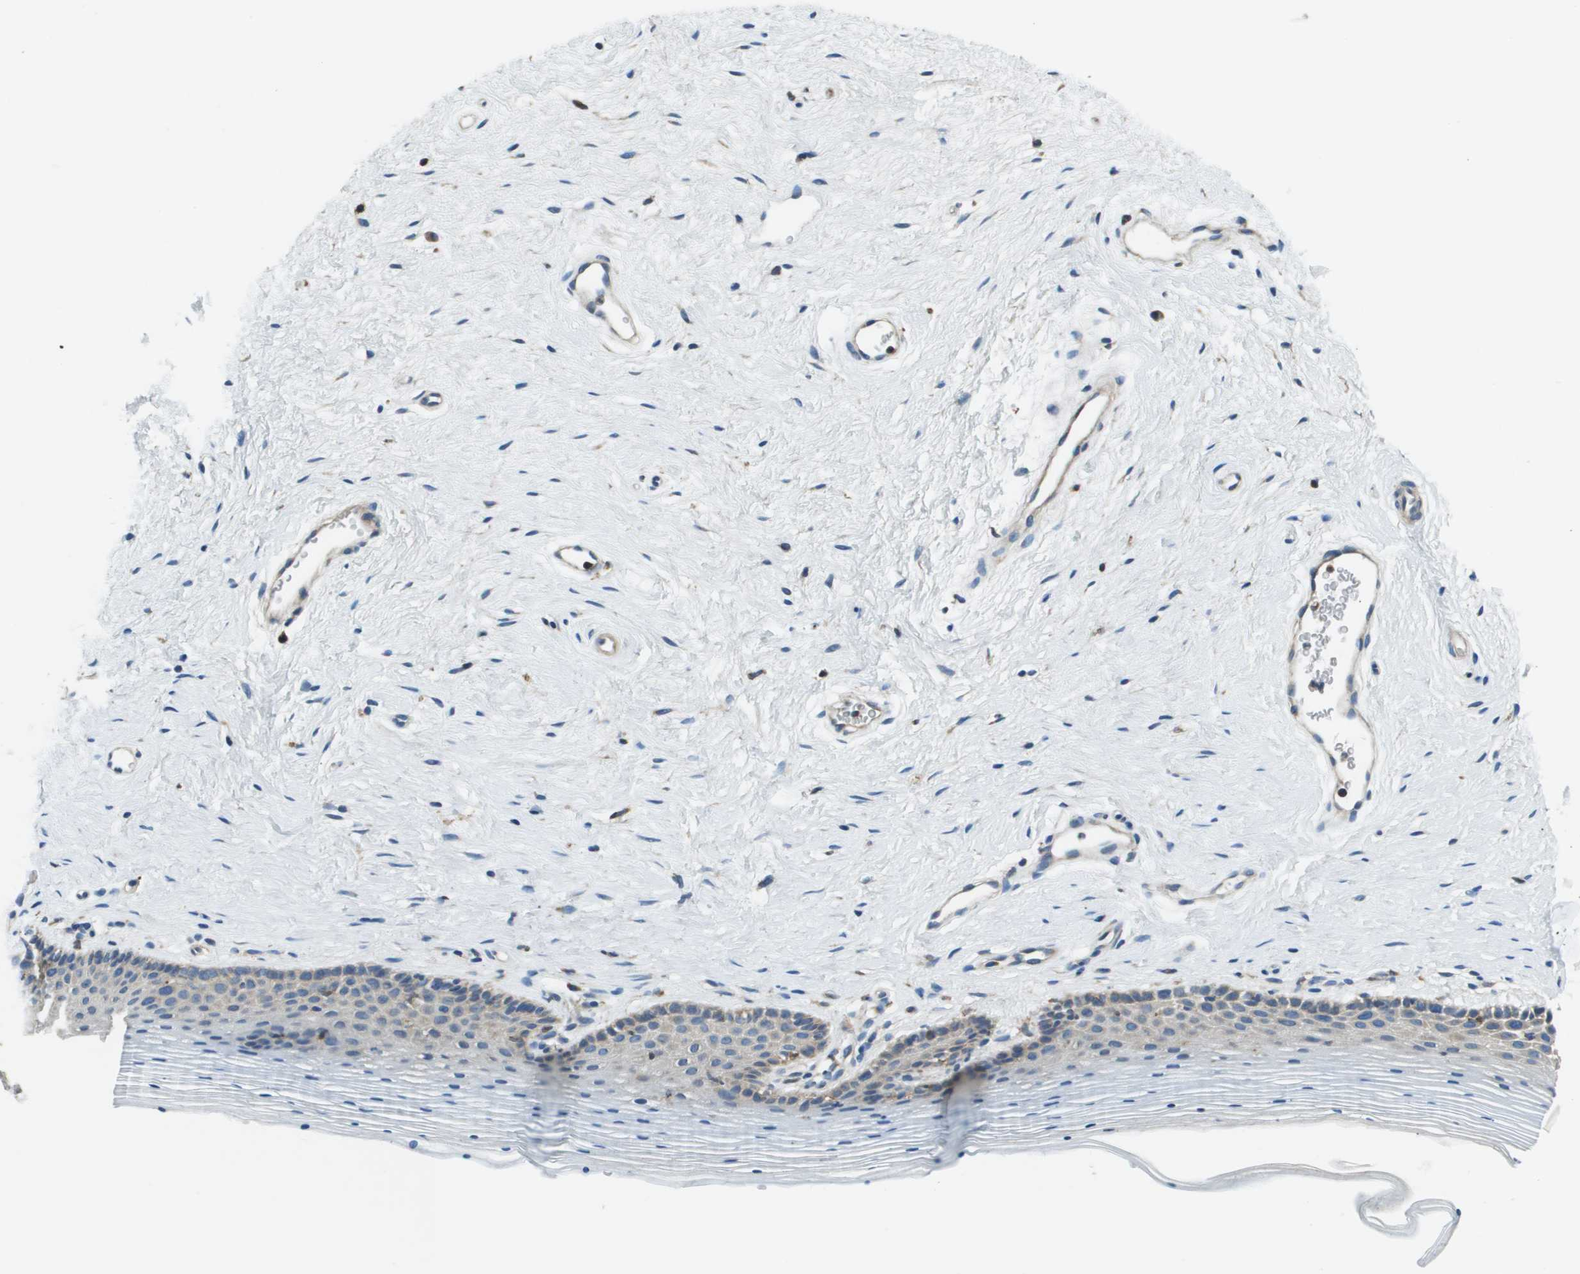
{"staining": {"intensity": "weak", "quantity": "<25%", "location": "cytoplasmic/membranous"}, "tissue": "vagina", "cell_type": "Squamous epithelial cells", "image_type": "normal", "snomed": [{"axis": "morphology", "description": "Normal tissue, NOS"}, {"axis": "topography", "description": "Vagina"}], "caption": "This histopathology image is of normal vagina stained with immunohistochemistry to label a protein in brown with the nuclei are counter-stained blue. There is no positivity in squamous epithelial cells.", "gene": "CNPY3", "patient": {"sex": "female", "age": 32}}